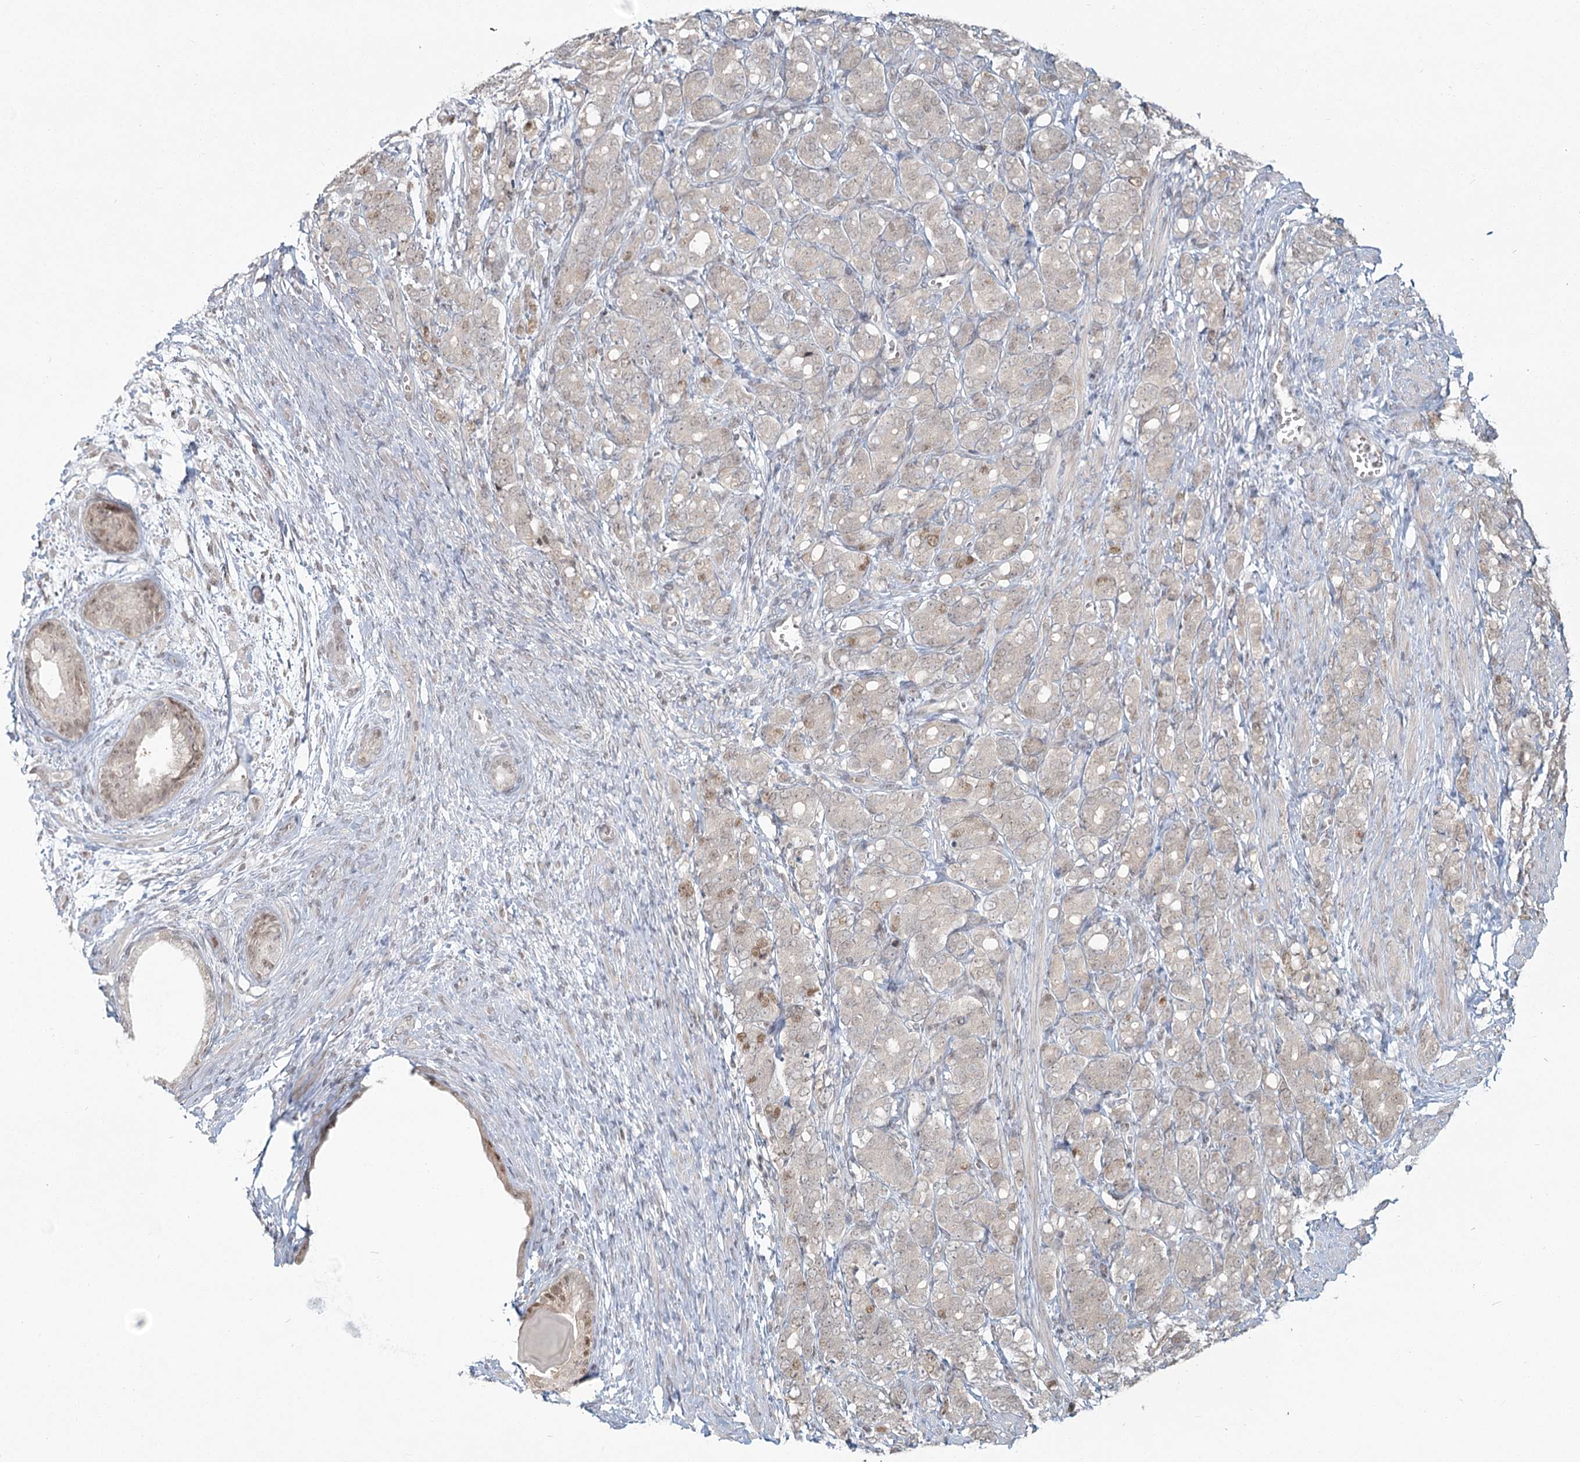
{"staining": {"intensity": "negative", "quantity": "none", "location": "none"}, "tissue": "prostate cancer", "cell_type": "Tumor cells", "image_type": "cancer", "snomed": [{"axis": "morphology", "description": "Adenocarcinoma, High grade"}, {"axis": "topography", "description": "Prostate"}], "caption": "High power microscopy image of an immunohistochemistry micrograph of prostate cancer, revealing no significant positivity in tumor cells.", "gene": "R3HCC1L", "patient": {"sex": "male", "age": 62}}